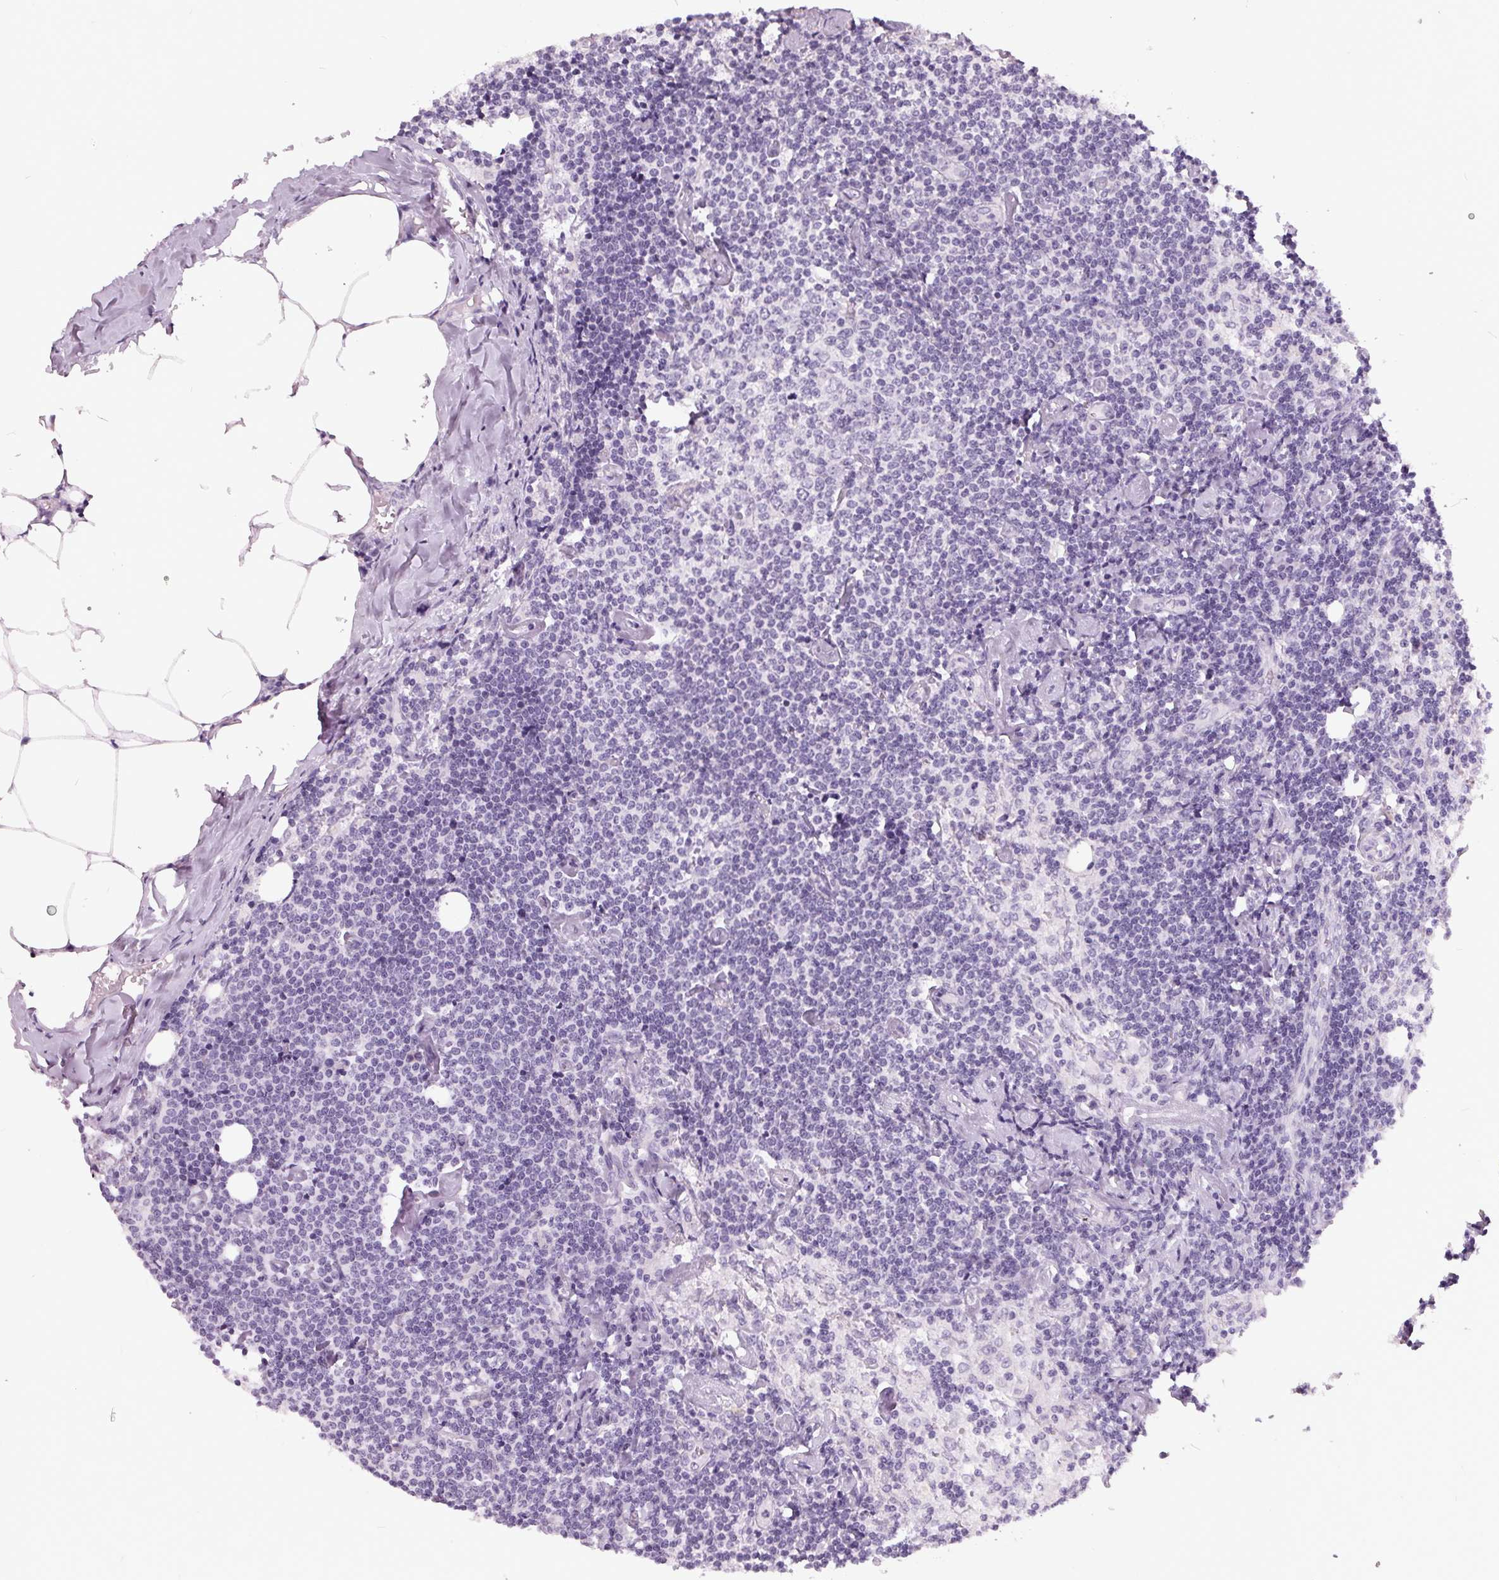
{"staining": {"intensity": "negative", "quantity": "none", "location": "none"}, "tissue": "lymph node", "cell_type": "Germinal center cells", "image_type": "normal", "snomed": [{"axis": "morphology", "description": "Normal tissue, NOS"}, {"axis": "topography", "description": "Lymph node"}], "caption": "IHC micrograph of unremarkable lymph node stained for a protein (brown), which demonstrates no positivity in germinal center cells.", "gene": "FTCD", "patient": {"sex": "female", "age": 69}}